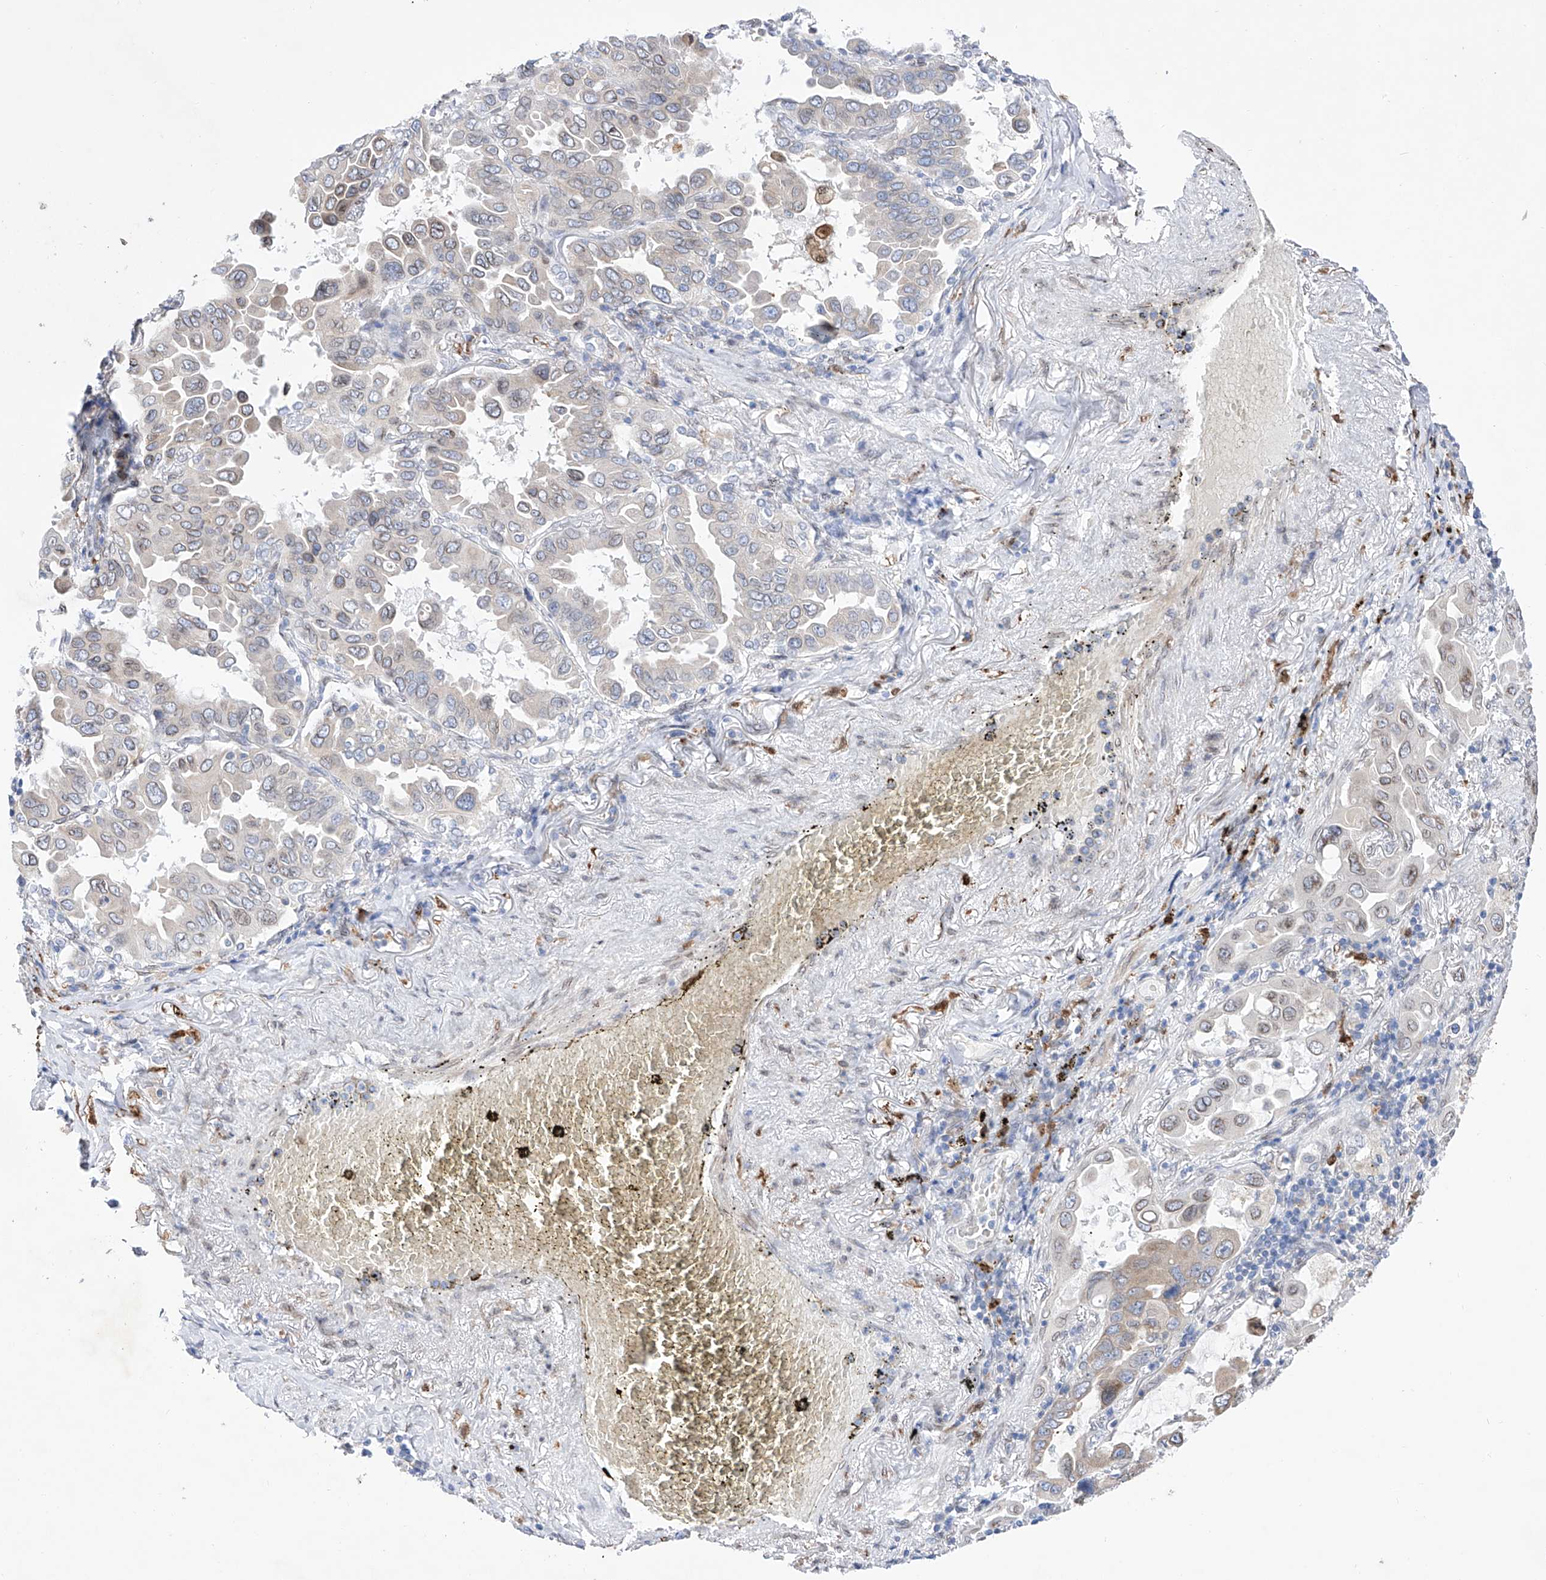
{"staining": {"intensity": "negative", "quantity": "none", "location": "none"}, "tissue": "lung cancer", "cell_type": "Tumor cells", "image_type": "cancer", "snomed": [{"axis": "morphology", "description": "Adenocarcinoma, NOS"}, {"axis": "topography", "description": "Lung"}], "caption": "IHC histopathology image of neoplastic tissue: human lung adenocarcinoma stained with DAB reveals no significant protein staining in tumor cells.", "gene": "LCLAT1", "patient": {"sex": "male", "age": 64}}